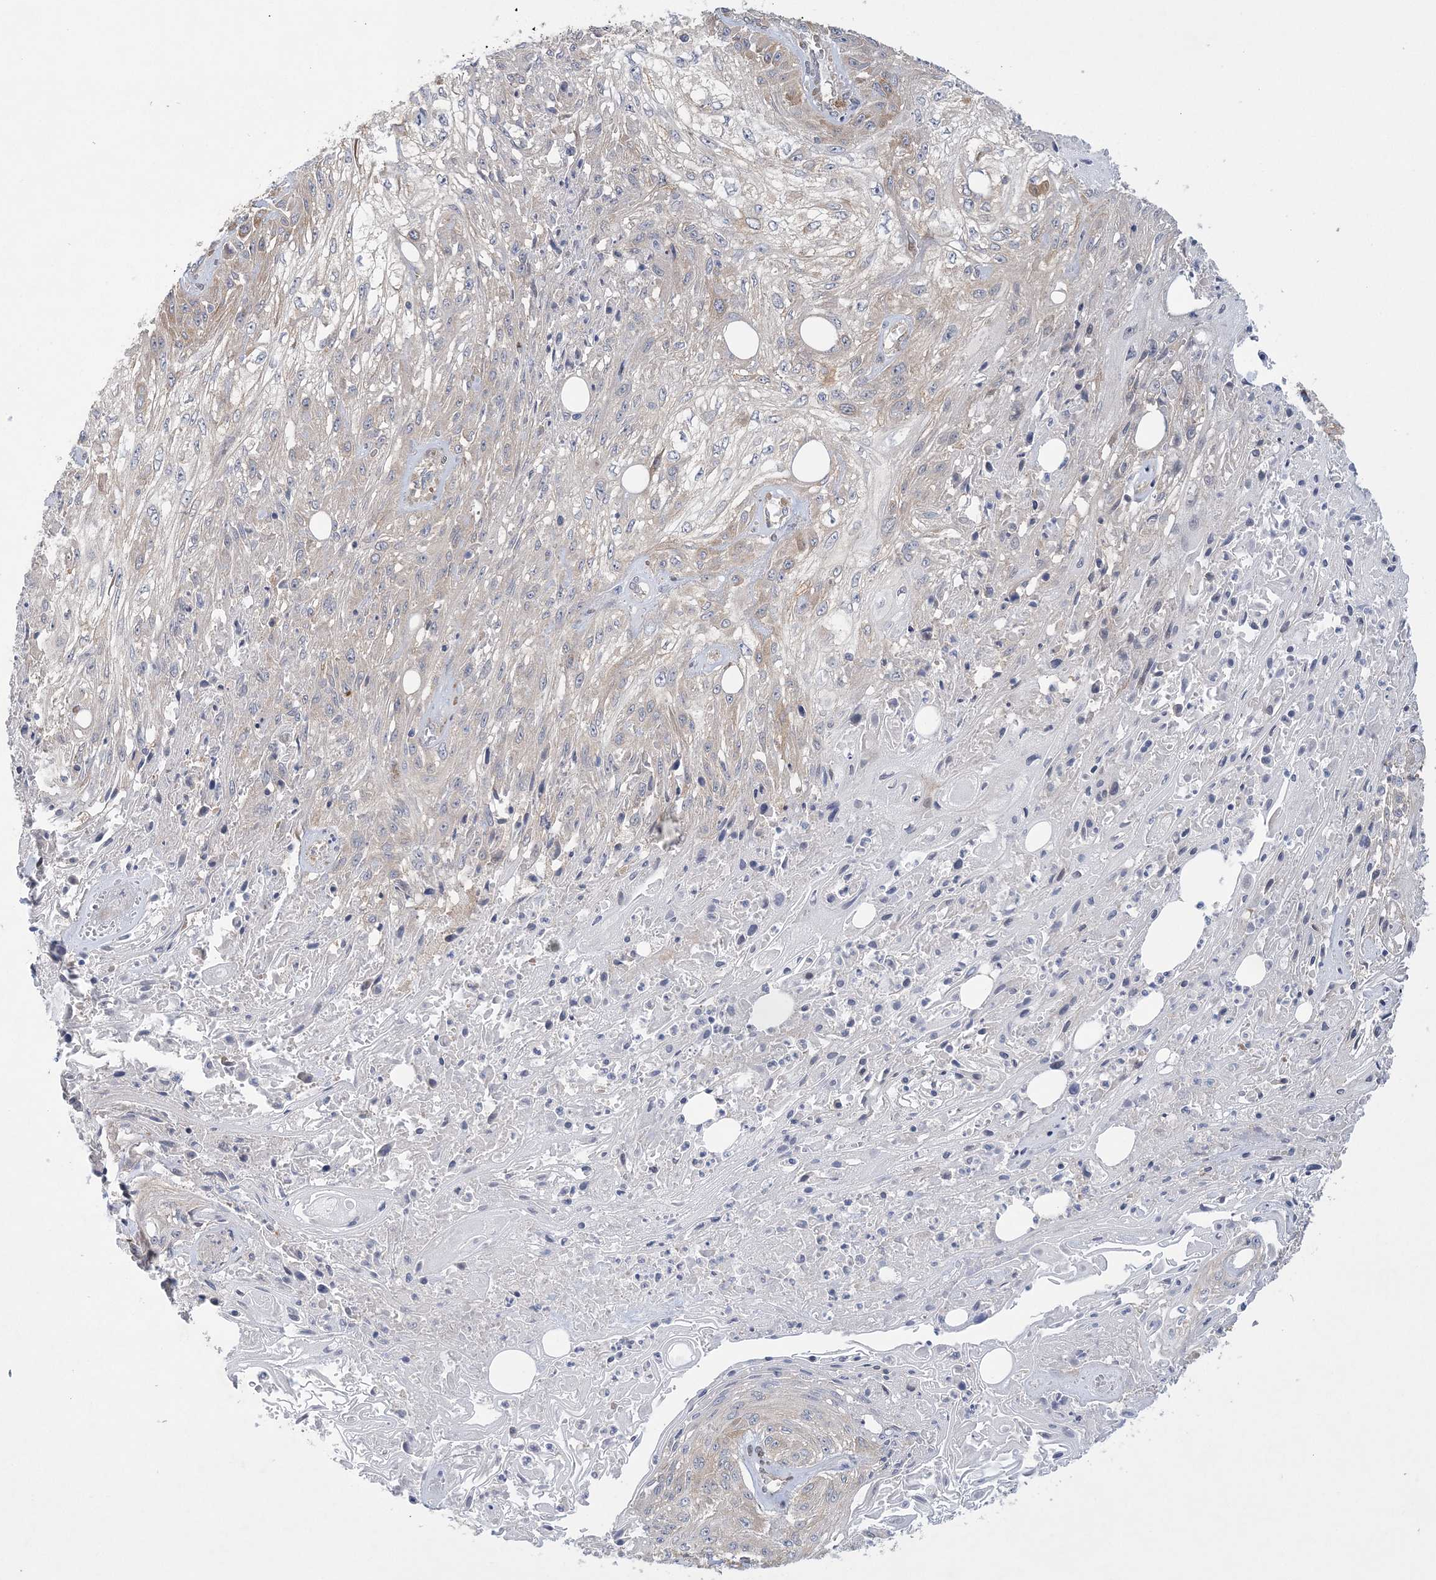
{"staining": {"intensity": "weak", "quantity": "<25%", "location": "cytoplasmic/membranous"}, "tissue": "skin cancer", "cell_type": "Tumor cells", "image_type": "cancer", "snomed": [{"axis": "morphology", "description": "Squamous cell carcinoma, NOS"}, {"axis": "morphology", "description": "Squamous cell carcinoma, metastatic, NOS"}, {"axis": "topography", "description": "Skin"}, {"axis": "topography", "description": "Lymph node"}], "caption": "Skin cancer stained for a protein using immunohistochemistry (IHC) reveals no expression tumor cells.", "gene": "MAP4K5", "patient": {"sex": "male", "age": 75}}